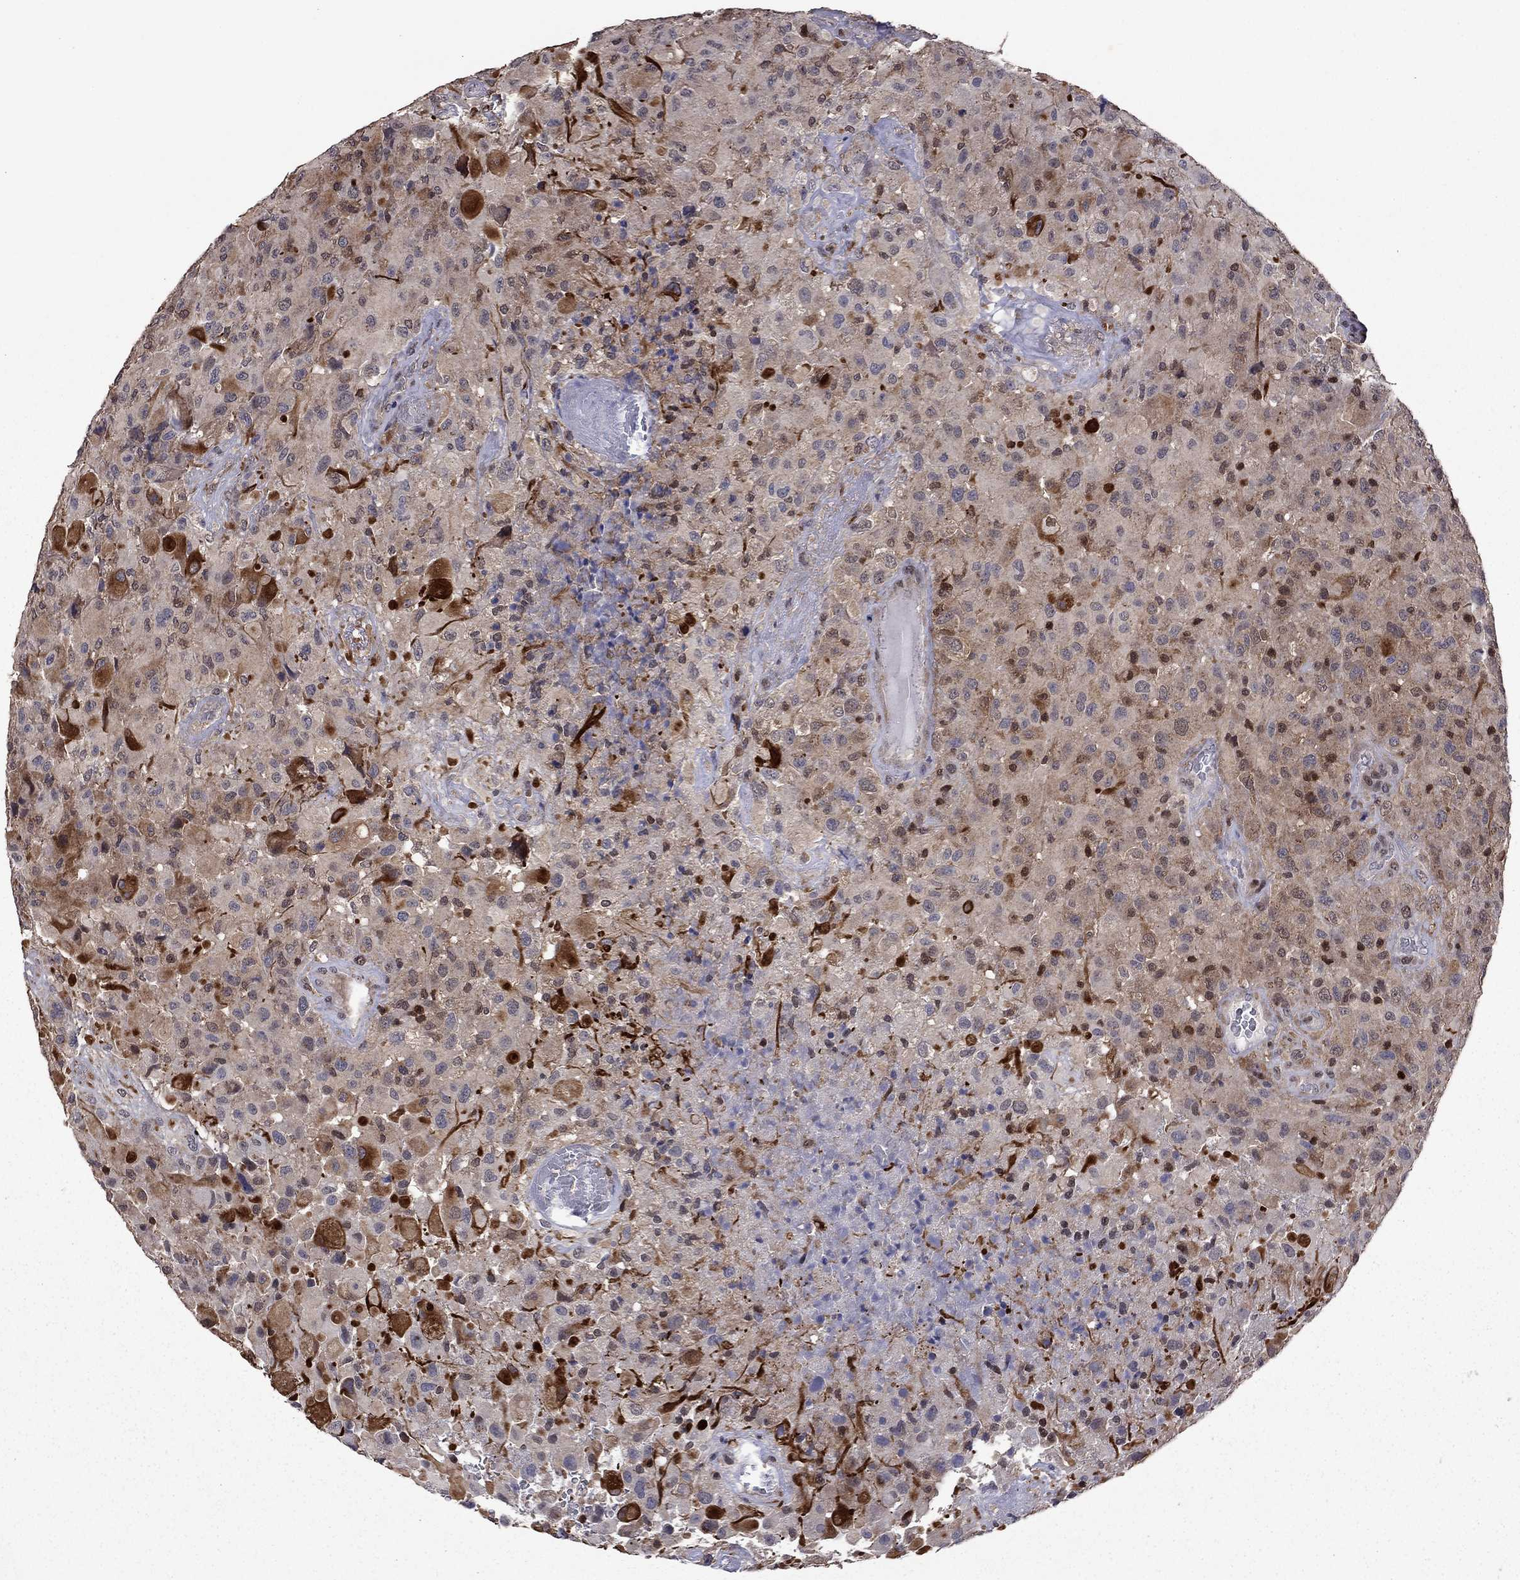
{"staining": {"intensity": "strong", "quantity": "<25%", "location": "cytoplasmic/membranous"}, "tissue": "glioma", "cell_type": "Tumor cells", "image_type": "cancer", "snomed": [{"axis": "morphology", "description": "Glioma, malignant, High grade"}, {"axis": "topography", "description": "Cerebral cortex"}], "caption": "A brown stain shows strong cytoplasmic/membranous expression of a protein in human glioma tumor cells.", "gene": "APPBP2", "patient": {"sex": "male", "age": 35}}